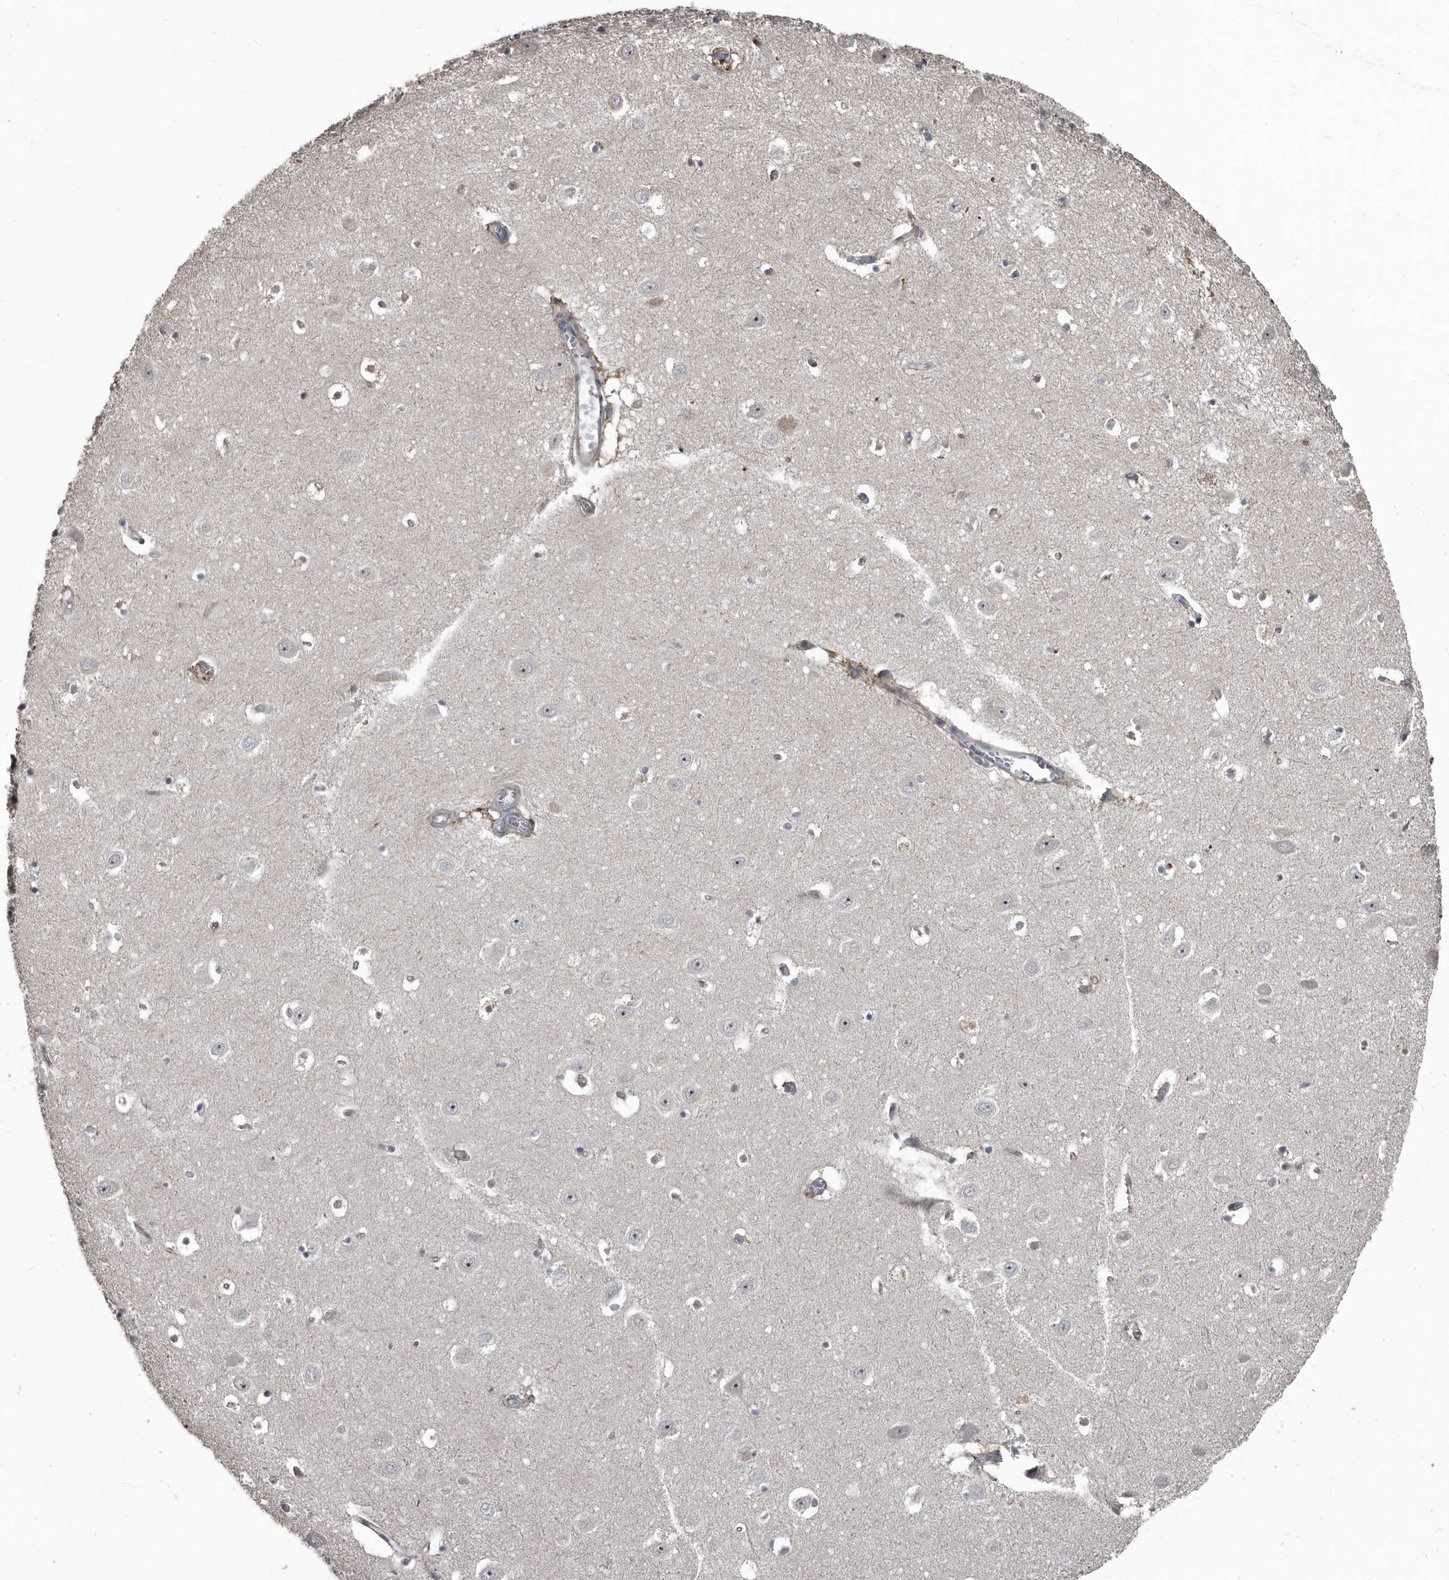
{"staining": {"intensity": "negative", "quantity": "none", "location": "none"}, "tissue": "hippocampus", "cell_type": "Glial cells", "image_type": "normal", "snomed": [{"axis": "morphology", "description": "Normal tissue, NOS"}, {"axis": "topography", "description": "Hippocampus"}], "caption": "Histopathology image shows no protein positivity in glial cells of unremarkable hippocampus.", "gene": "DHPS", "patient": {"sex": "female", "age": 64}}